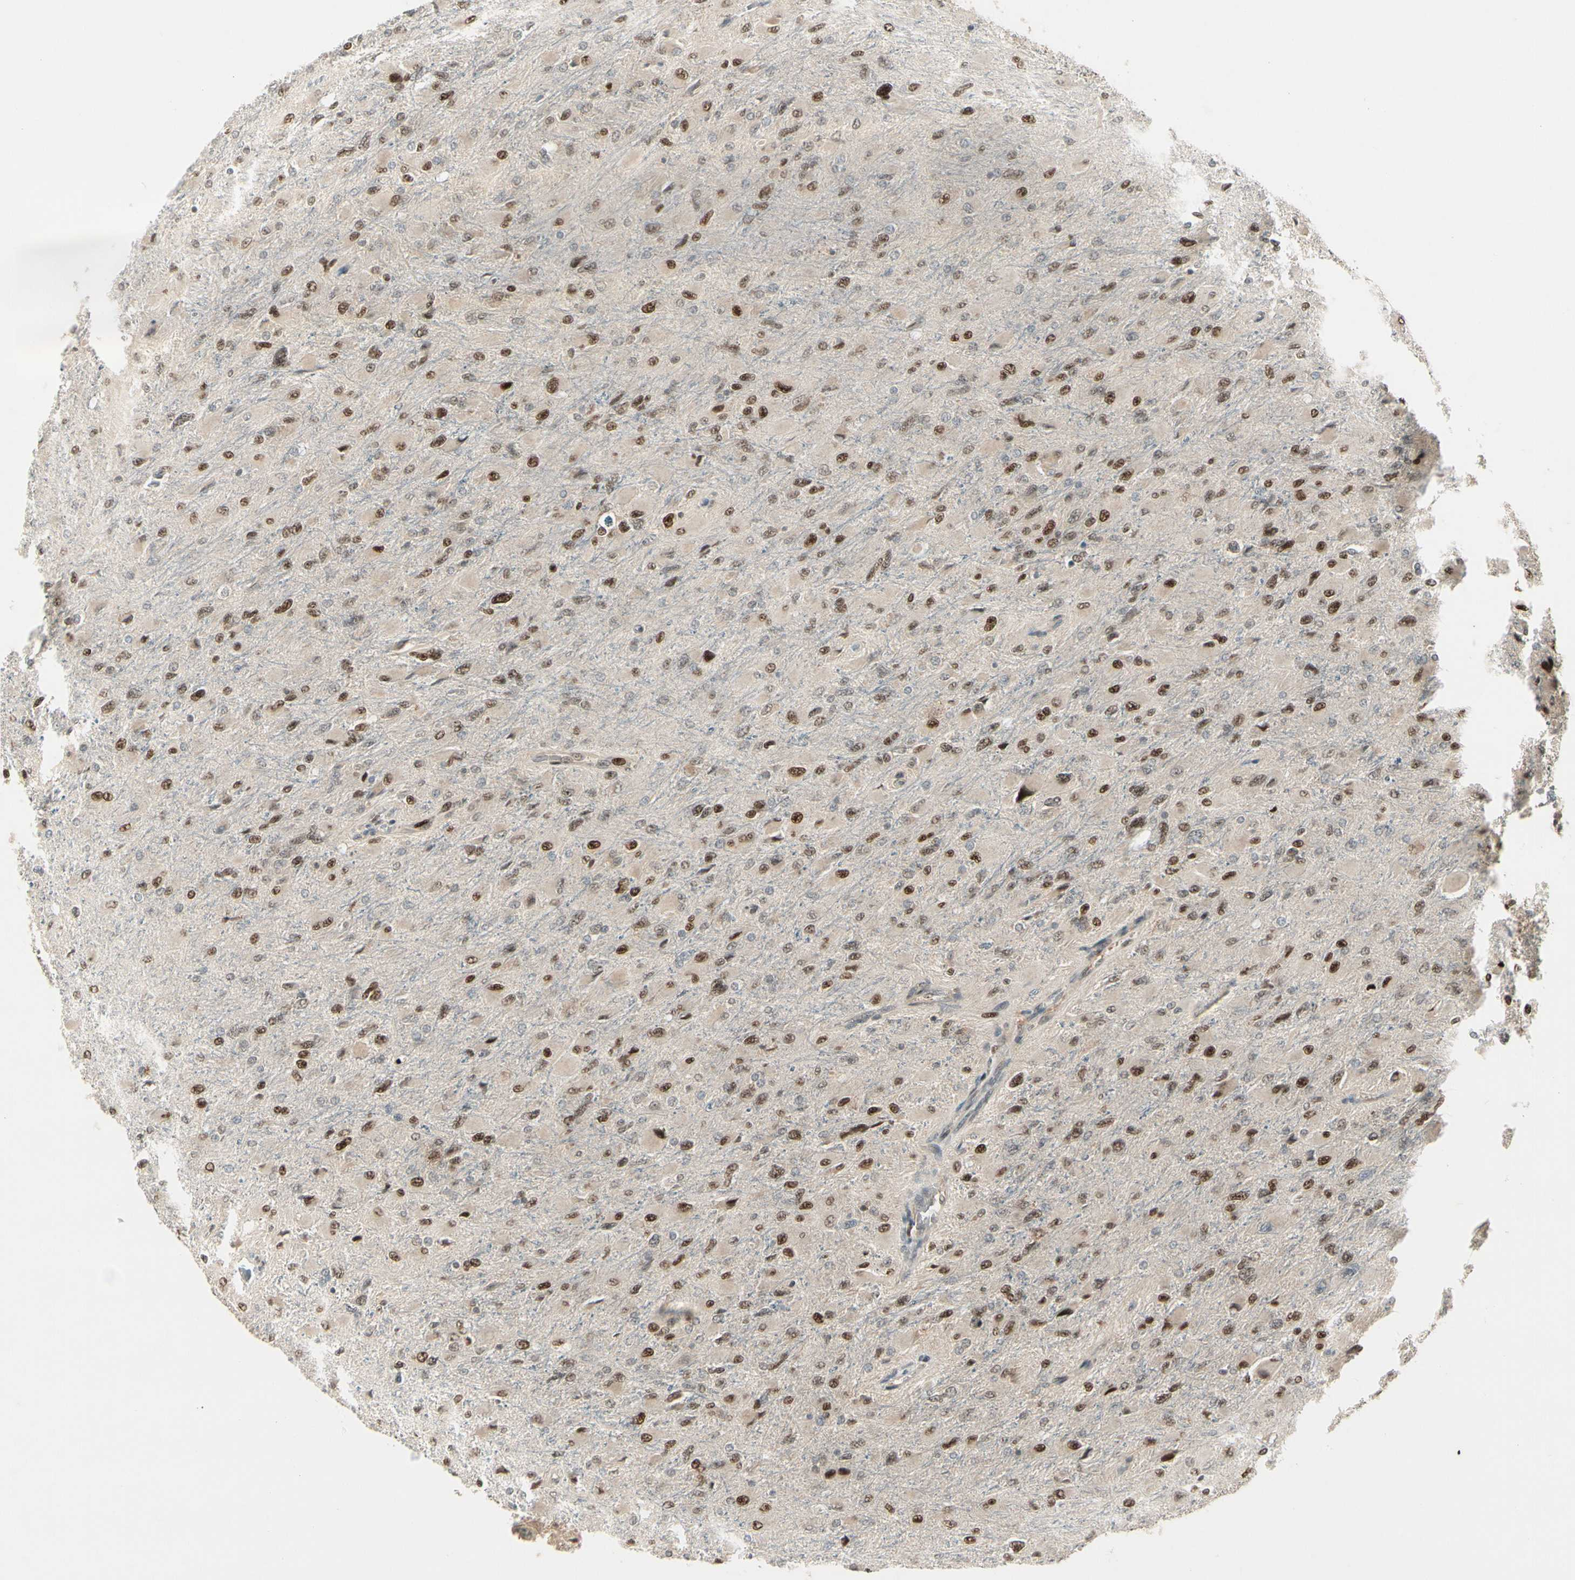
{"staining": {"intensity": "moderate", "quantity": ">75%", "location": "nuclear"}, "tissue": "glioma", "cell_type": "Tumor cells", "image_type": "cancer", "snomed": [{"axis": "morphology", "description": "Glioma, malignant, High grade"}, {"axis": "topography", "description": "Cerebral cortex"}], "caption": "Glioma was stained to show a protein in brown. There is medium levels of moderate nuclear positivity in approximately >75% of tumor cells. (brown staining indicates protein expression, while blue staining denotes nuclei).", "gene": "CDK11A", "patient": {"sex": "female", "age": 36}}